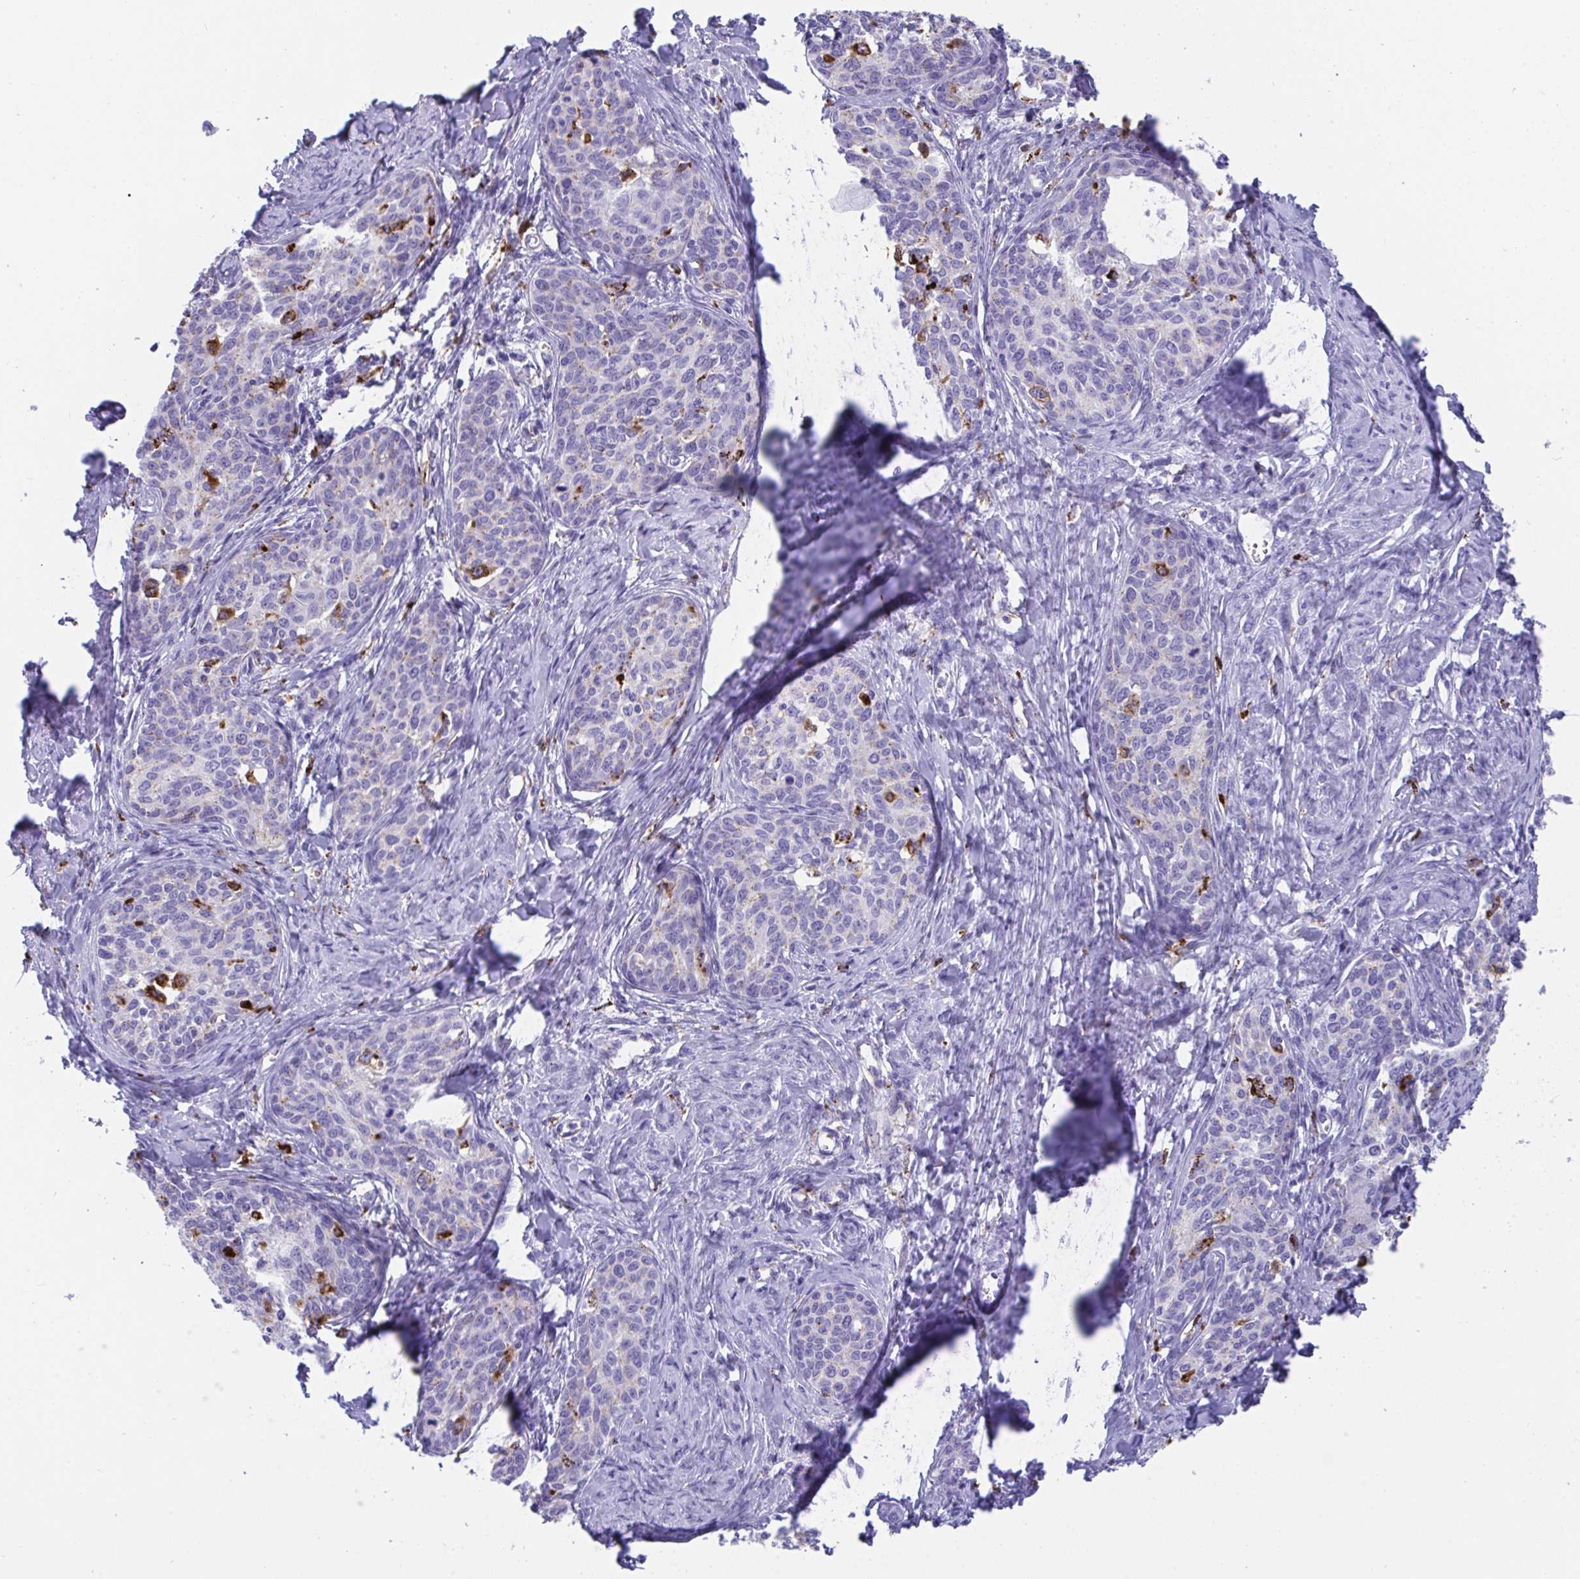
{"staining": {"intensity": "negative", "quantity": "none", "location": "none"}, "tissue": "cervical cancer", "cell_type": "Tumor cells", "image_type": "cancer", "snomed": [{"axis": "morphology", "description": "Squamous cell carcinoma, NOS"}, {"axis": "morphology", "description": "Adenocarcinoma, NOS"}, {"axis": "topography", "description": "Cervix"}], "caption": "Cervical cancer was stained to show a protein in brown. There is no significant positivity in tumor cells. The staining was performed using DAB to visualize the protein expression in brown, while the nuclei were stained in blue with hematoxylin (Magnification: 20x).", "gene": "CPVL", "patient": {"sex": "female", "age": 52}}